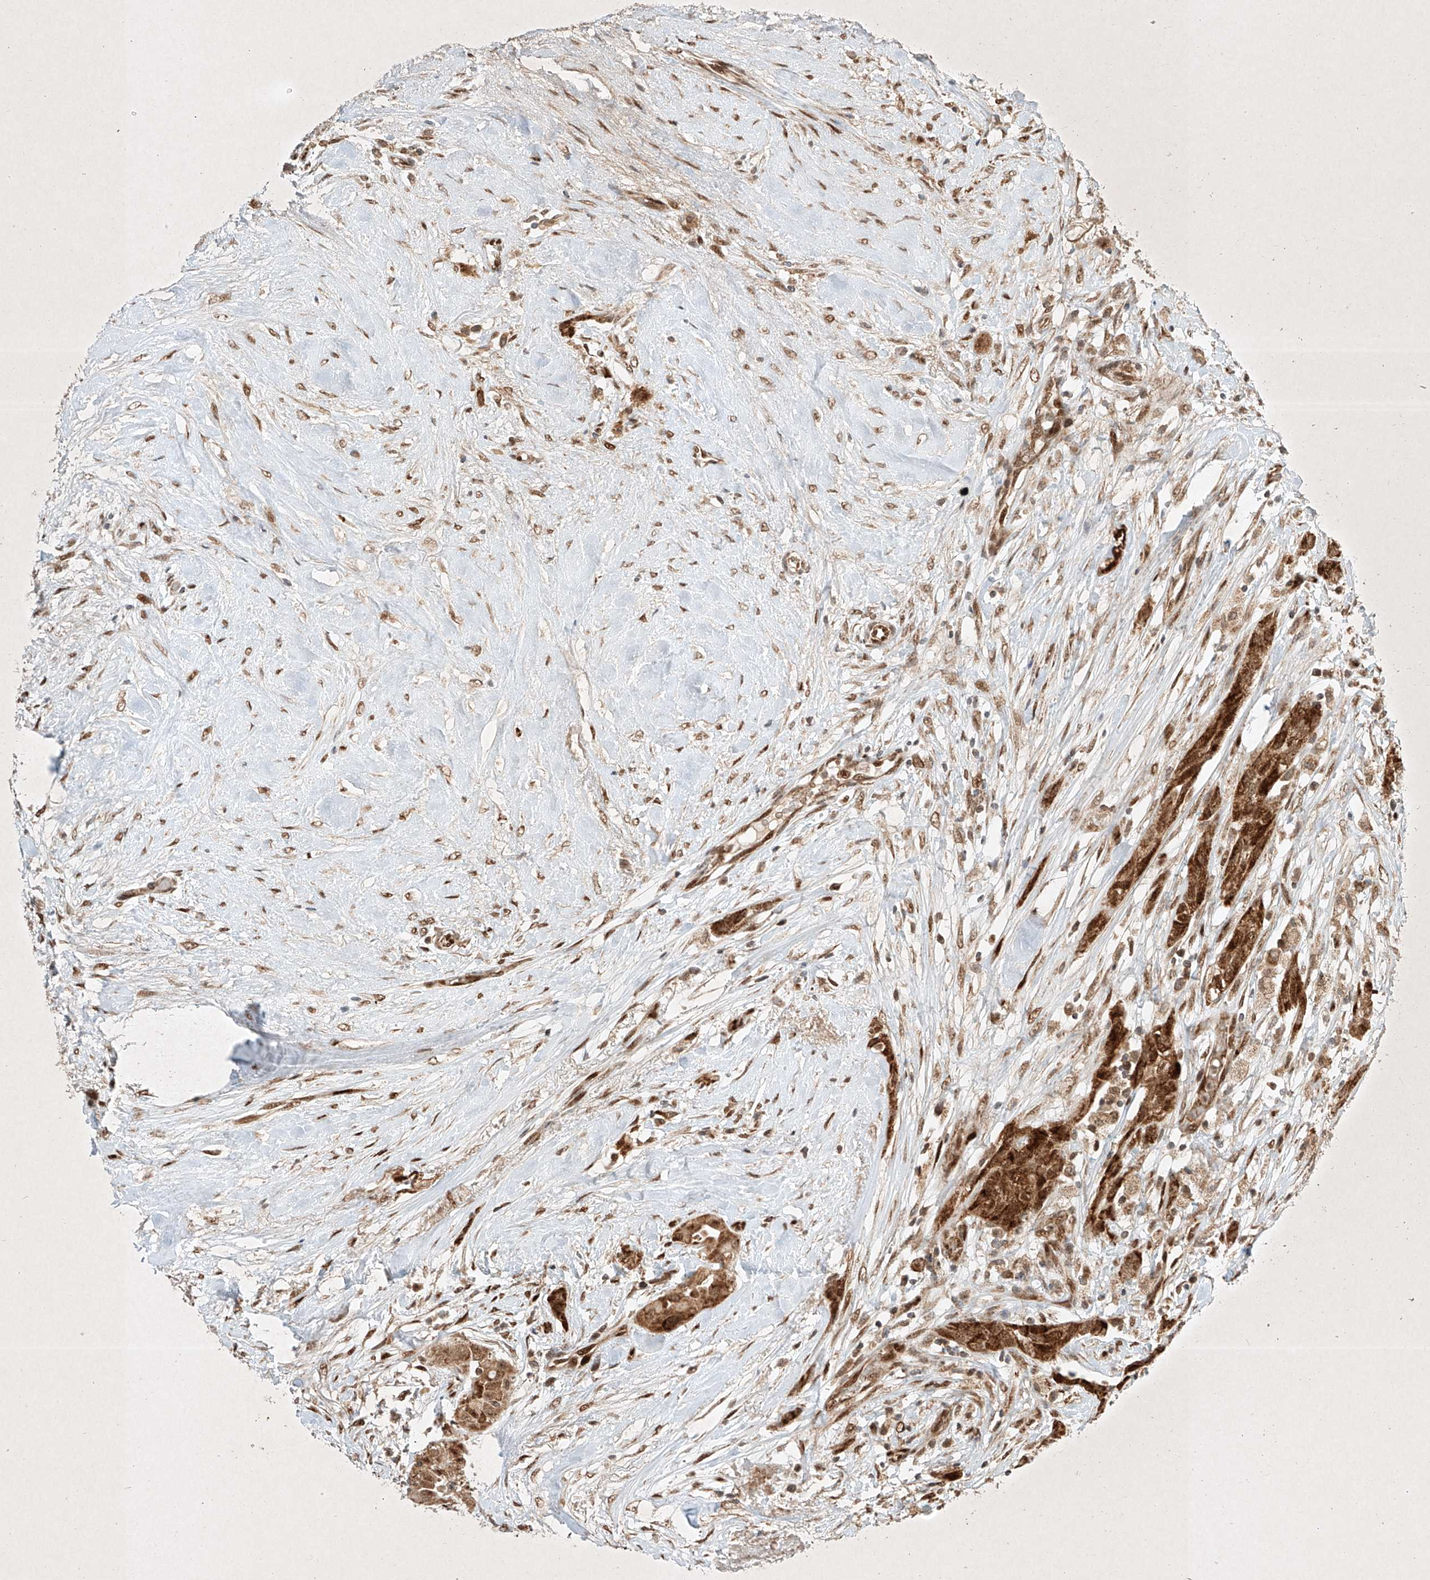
{"staining": {"intensity": "strong", "quantity": ">75%", "location": "cytoplasmic/membranous"}, "tissue": "thyroid cancer", "cell_type": "Tumor cells", "image_type": "cancer", "snomed": [{"axis": "morphology", "description": "Papillary adenocarcinoma, NOS"}, {"axis": "topography", "description": "Thyroid gland"}], "caption": "The micrograph exhibits staining of thyroid cancer, revealing strong cytoplasmic/membranous protein expression (brown color) within tumor cells.", "gene": "EPG5", "patient": {"sex": "female", "age": 59}}